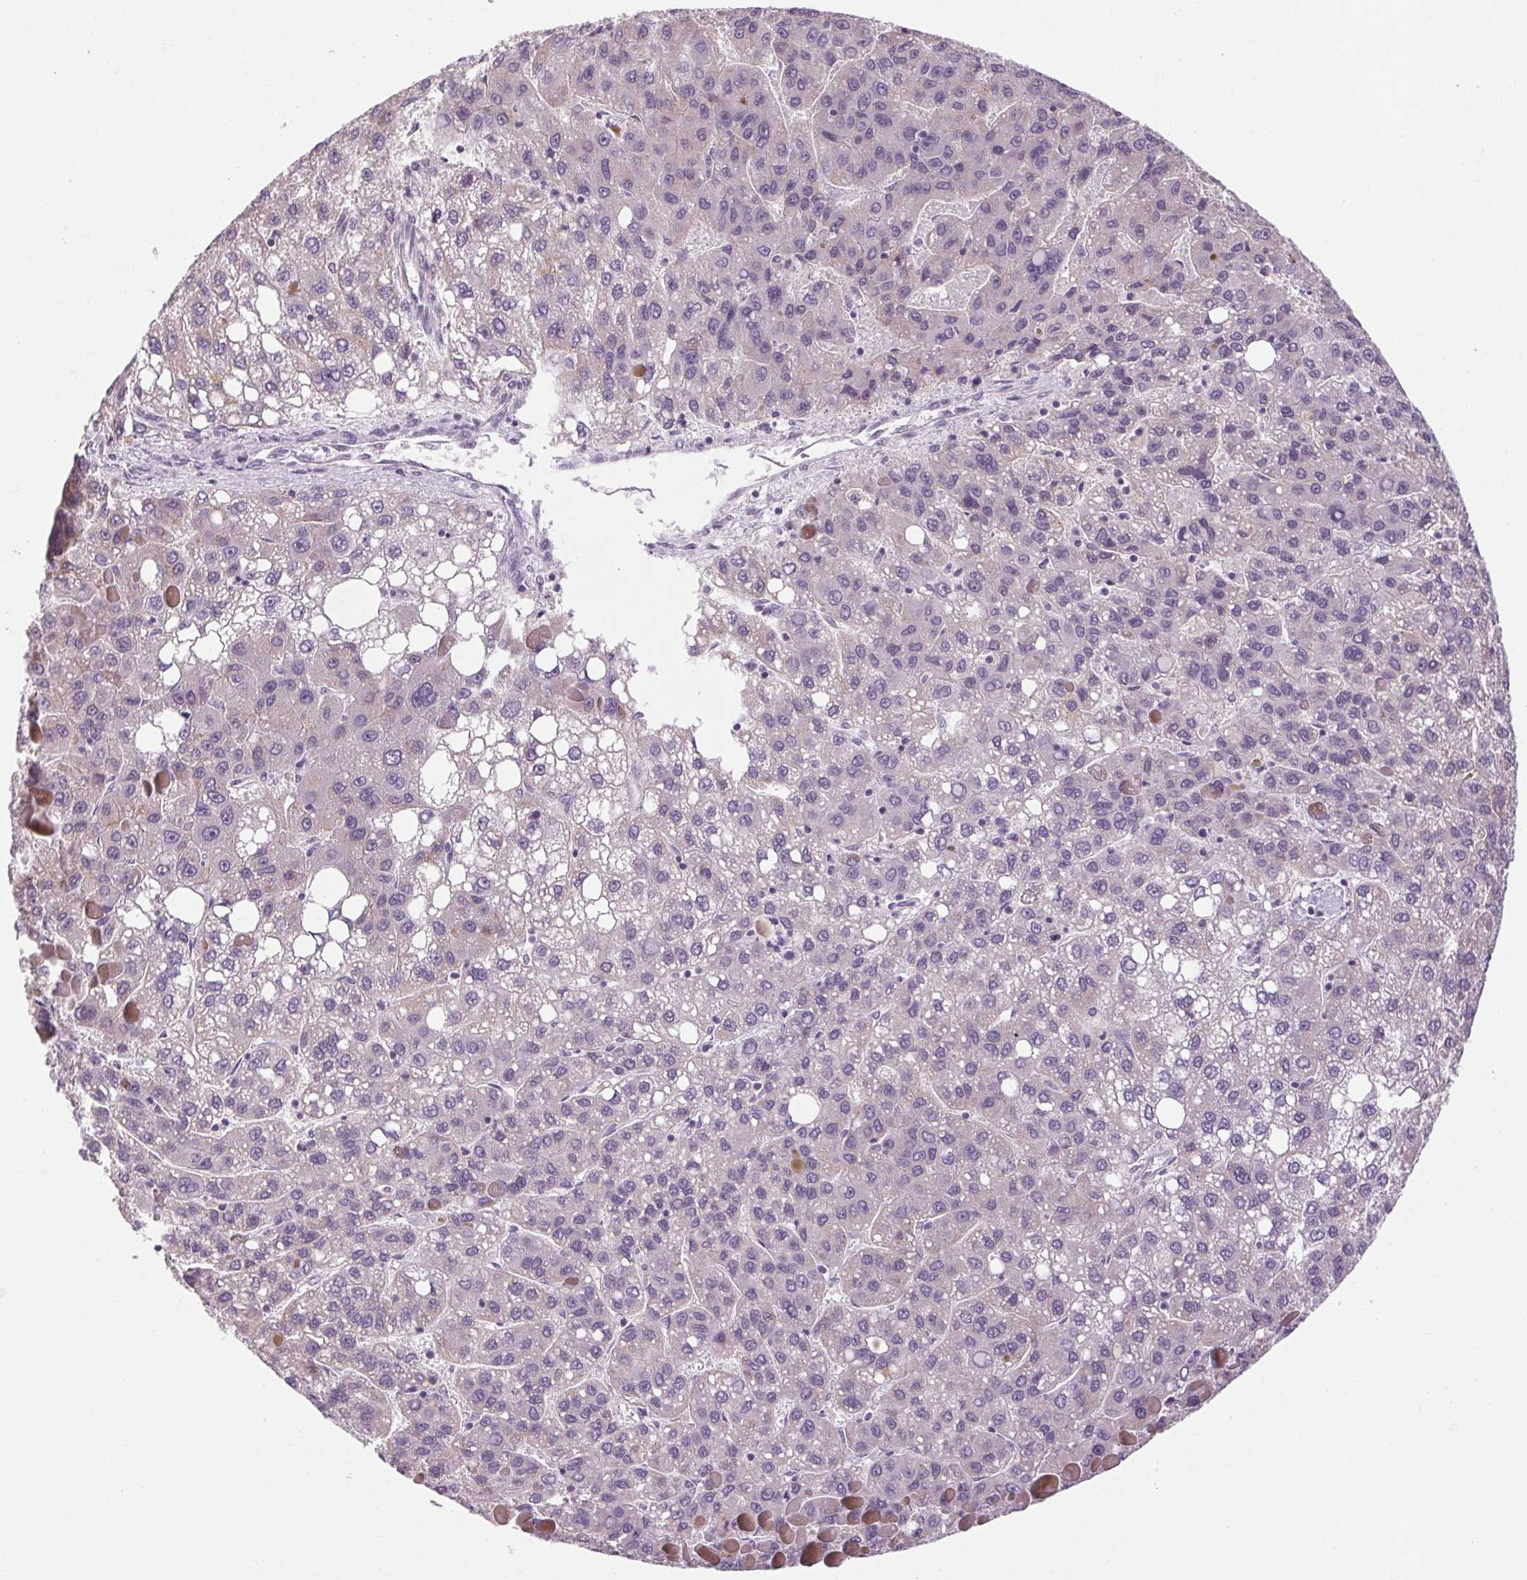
{"staining": {"intensity": "negative", "quantity": "none", "location": "none"}, "tissue": "liver cancer", "cell_type": "Tumor cells", "image_type": "cancer", "snomed": [{"axis": "morphology", "description": "Carcinoma, Hepatocellular, NOS"}, {"axis": "topography", "description": "Liver"}], "caption": "DAB immunohistochemical staining of human liver hepatocellular carcinoma displays no significant expression in tumor cells.", "gene": "KLHL40", "patient": {"sex": "female", "age": 82}}